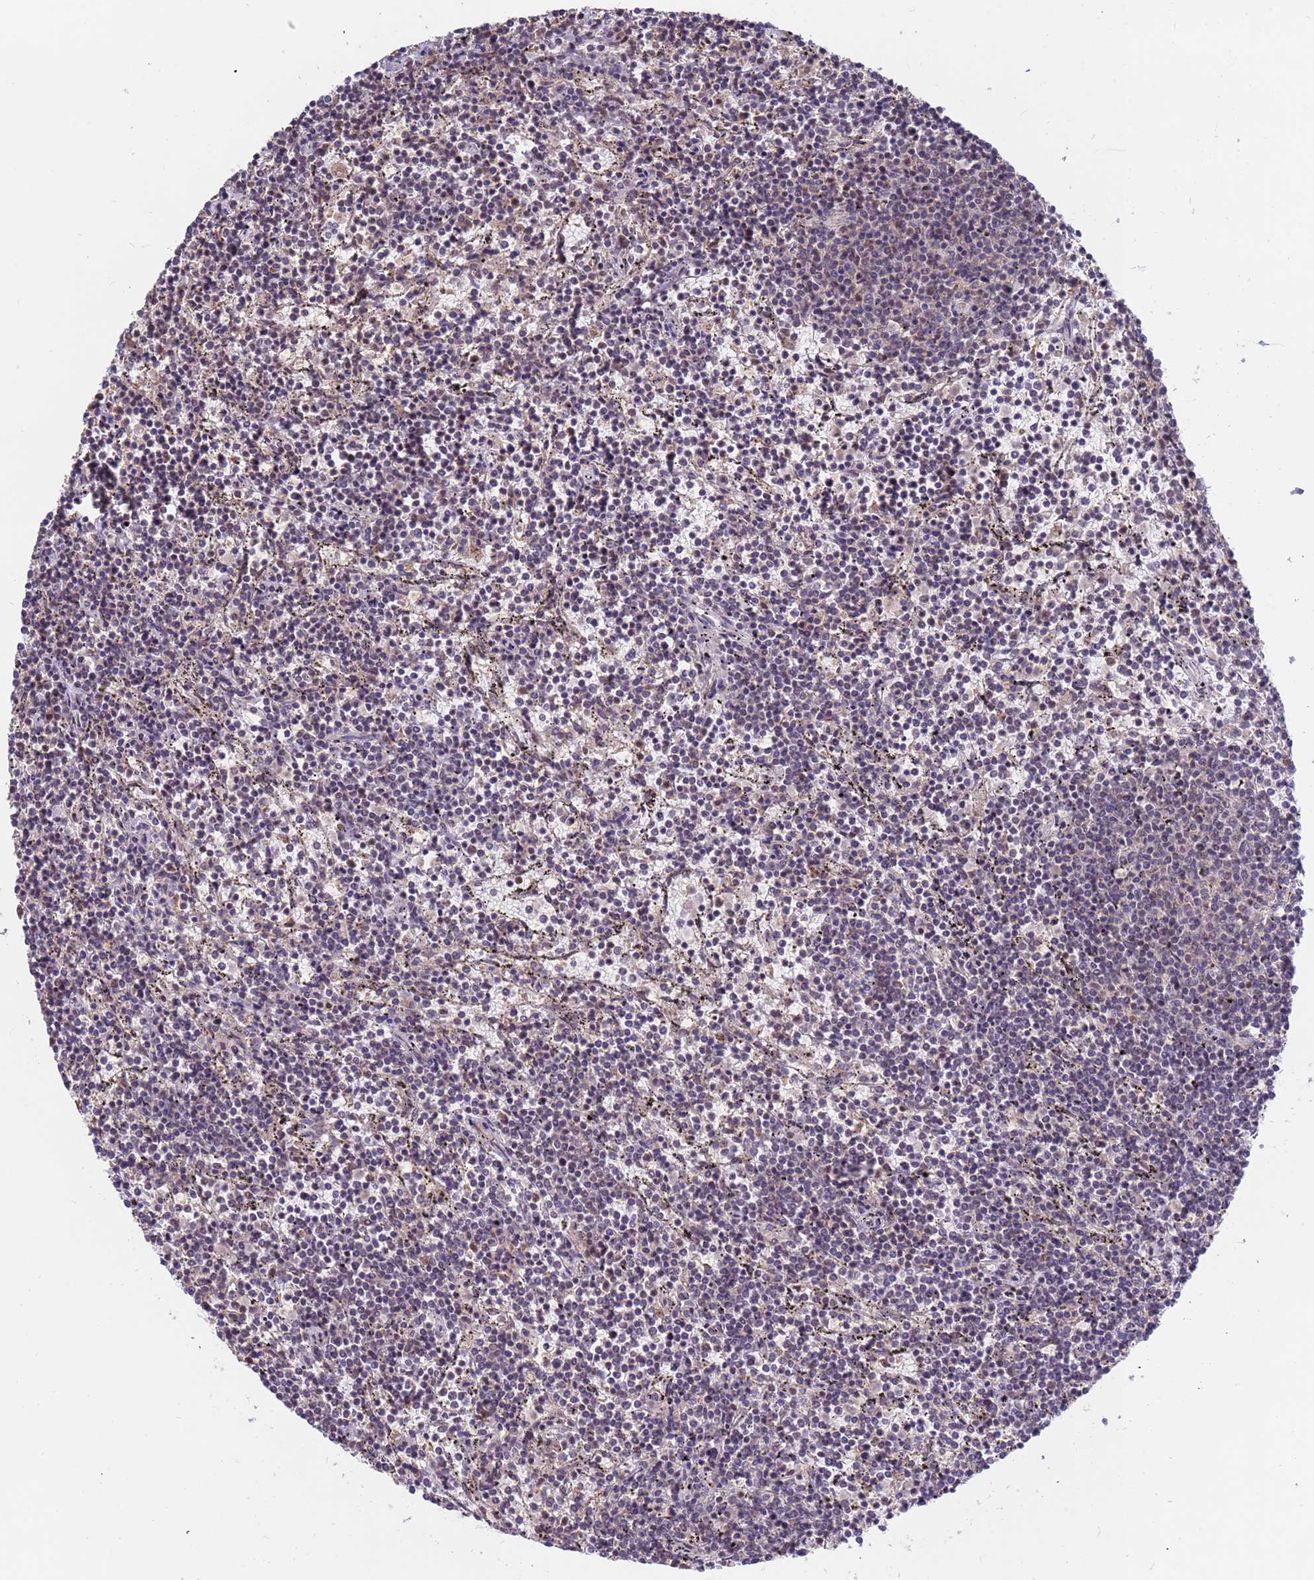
{"staining": {"intensity": "negative", "quantity": "none", "location": "none"}, "tissue": "lymphoma", "cell_type": "Tumor cells", "image_type": "cancer", "snomed": [{"axis": "morphology", "description": "Malignant lymphoma, non-Hodgkin's type, Low grade"}, {"axis": "topography", "description": "Spleen"}], "caption": "Tumor cells are negative for protein expression in human low-grade malignant lymphoma, non-Hodgkin's type.", "gene": "DENND2B", "patient": {"sex": "female", "age": 50}}